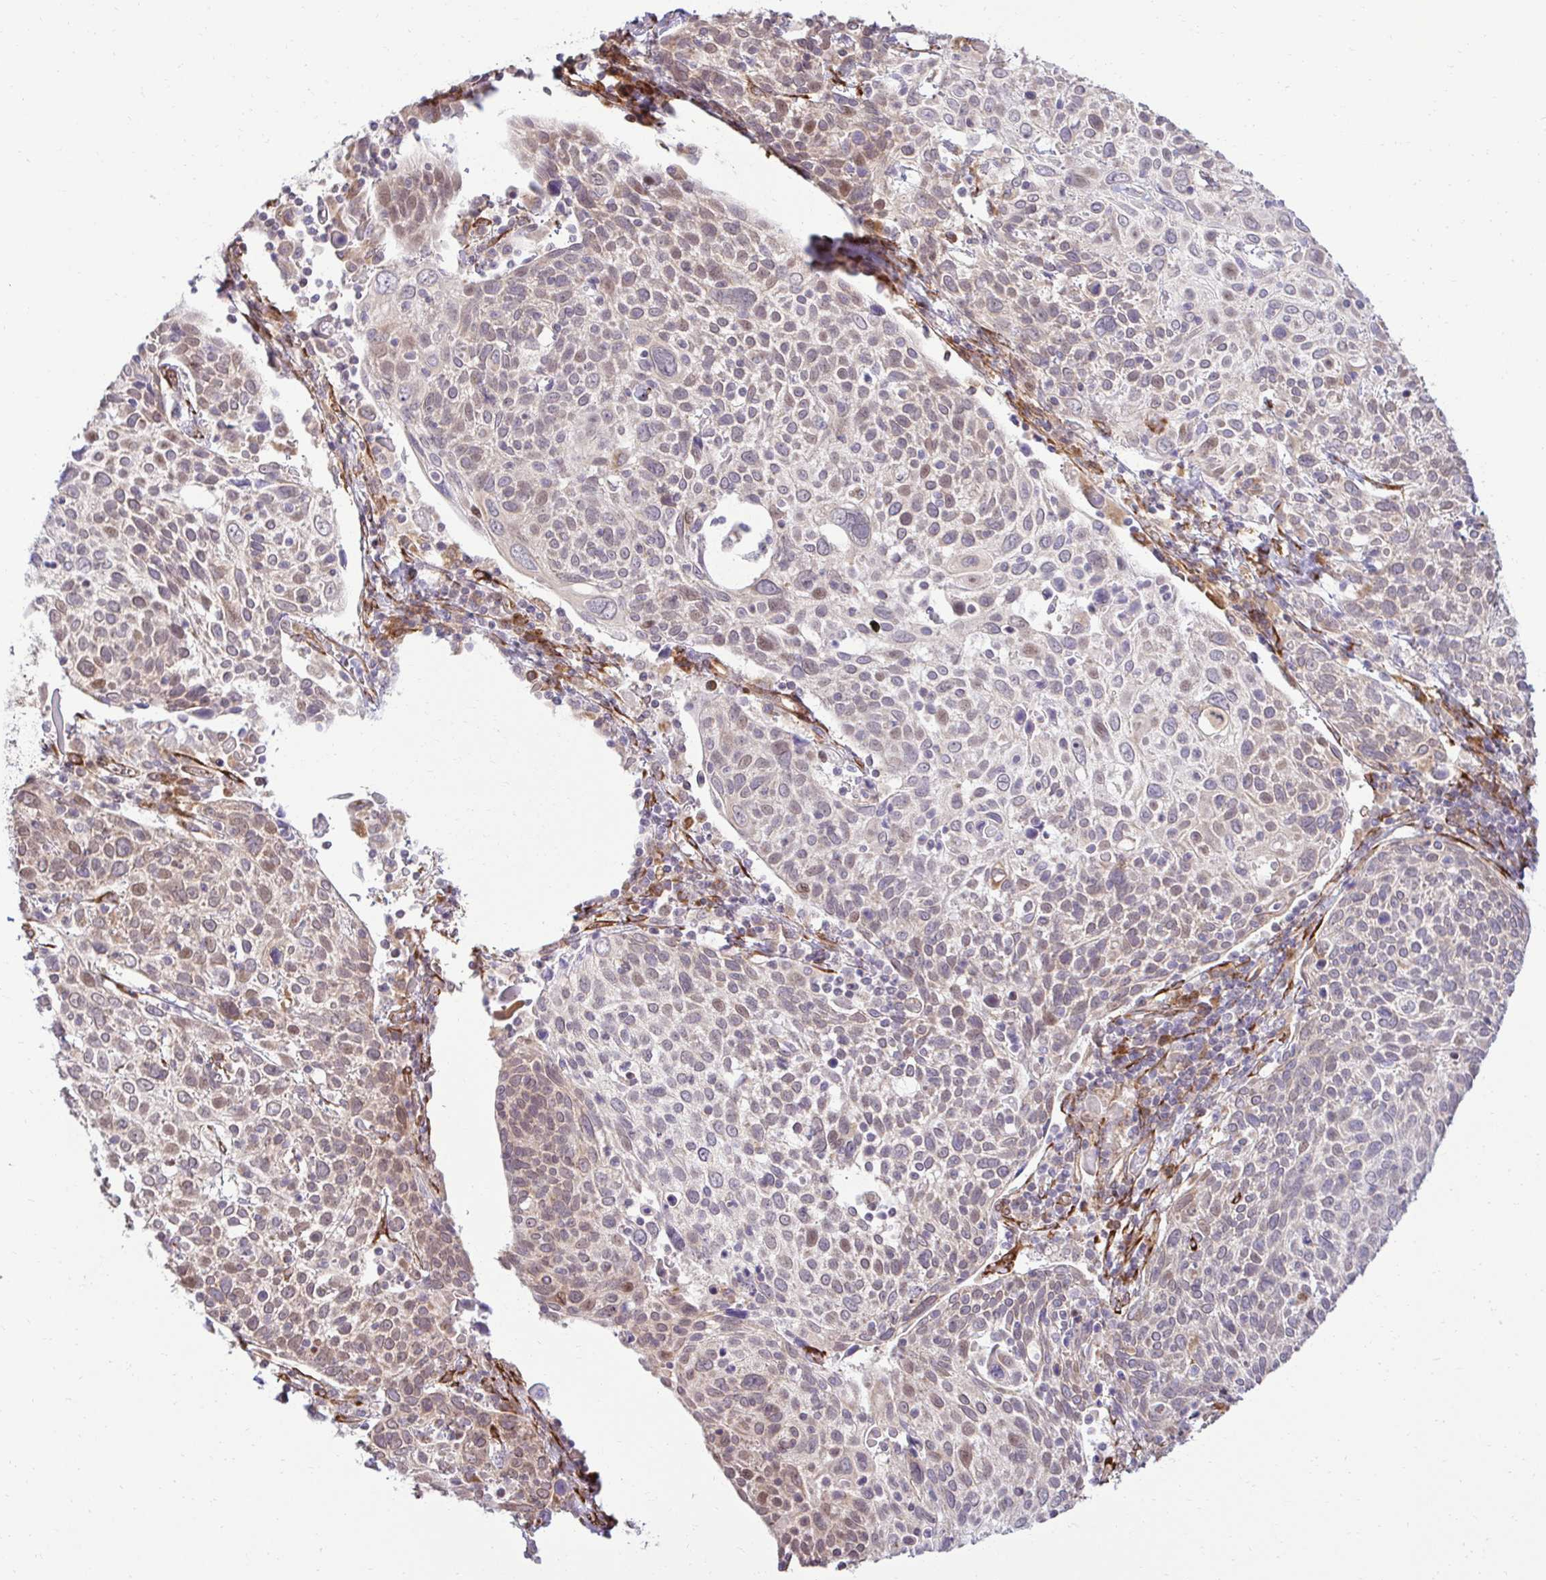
{"staining": {"intensity": "weak", "quantity": "25%-75%", "location": "cytoplasmic/membranous,nuclear"}, "tissue": "cervical cancer", "cell_type": "Tumor cells", "image_type": "cancer", "snomed": [{"axis": "morphology", "description": "Squamous cell carcinoma, NOS"}, {"axis": "topography", "description": "Cervix"}], "caption": "A histopathology image showing weak cytoplasmic/membranous and nuclear staining in about 25%-75% of tumor cells in cervical cancer (squamous cell carcinoma), as visualized by brown immunohistochemical staining.", "gene": "HPS1", "patient": {"sex": "female", "age": 61}}